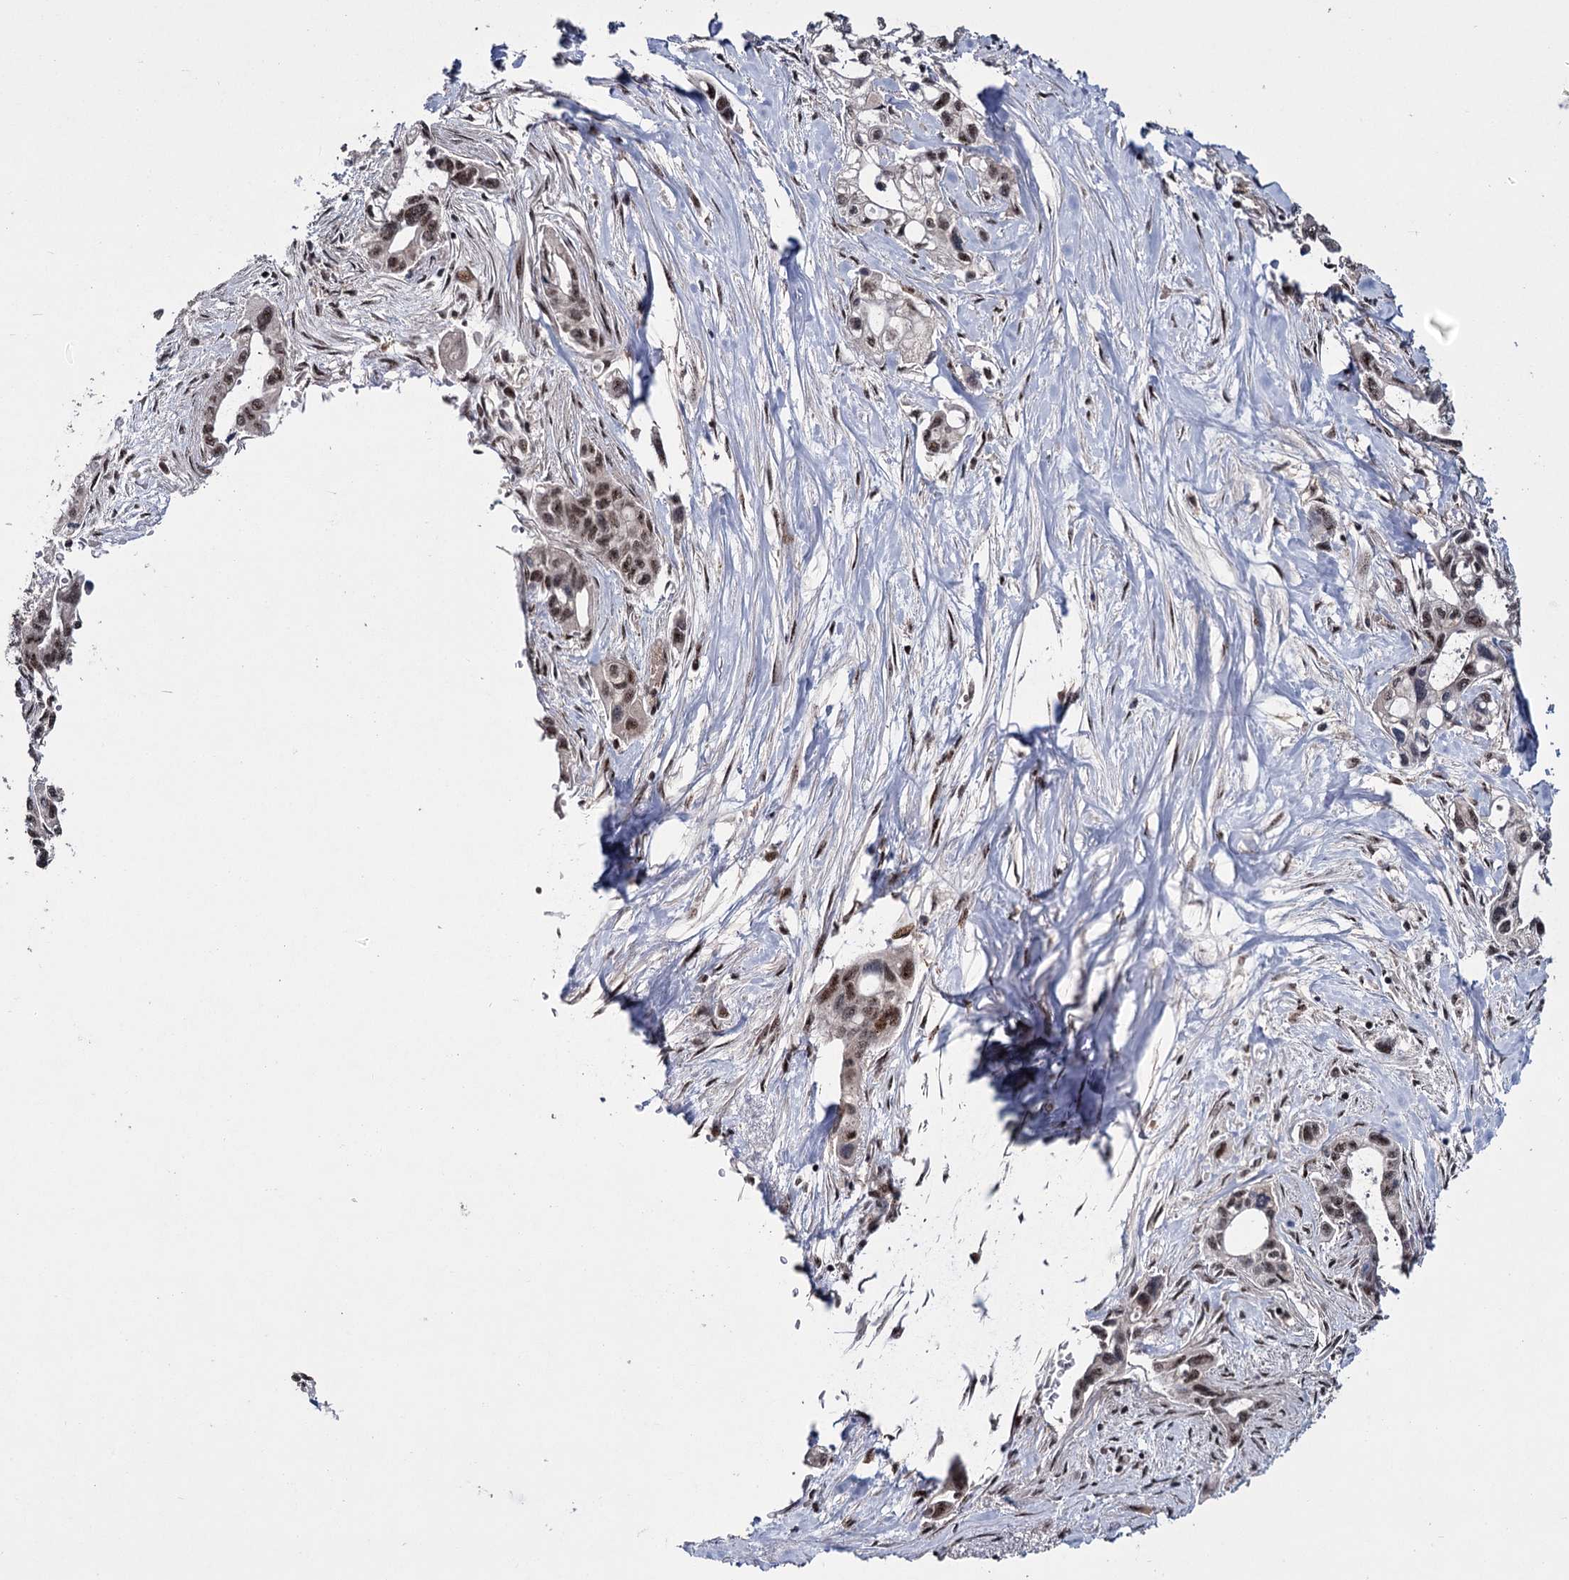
{"staining": {"intensity": "moderate", "quantity": ">75%", "location": "nuclear"}, "tissue": "pancreatic cancer", "cell_type": "Tumor cells", "image_type": "cancer", "snomed": [{"axis": "morphology", "description": "Adenocarcinoma, NOS"}, {"axis": "topography", "description": "Pancreas"}], "caption": "Pancreatic adenocarcinoma stained for a protein (brown) shows moderate nuclear positive staining in approximately >75% of tumor cells.", "gene": "MKNK2", "patient": {"sex": "male", "age": 75}}